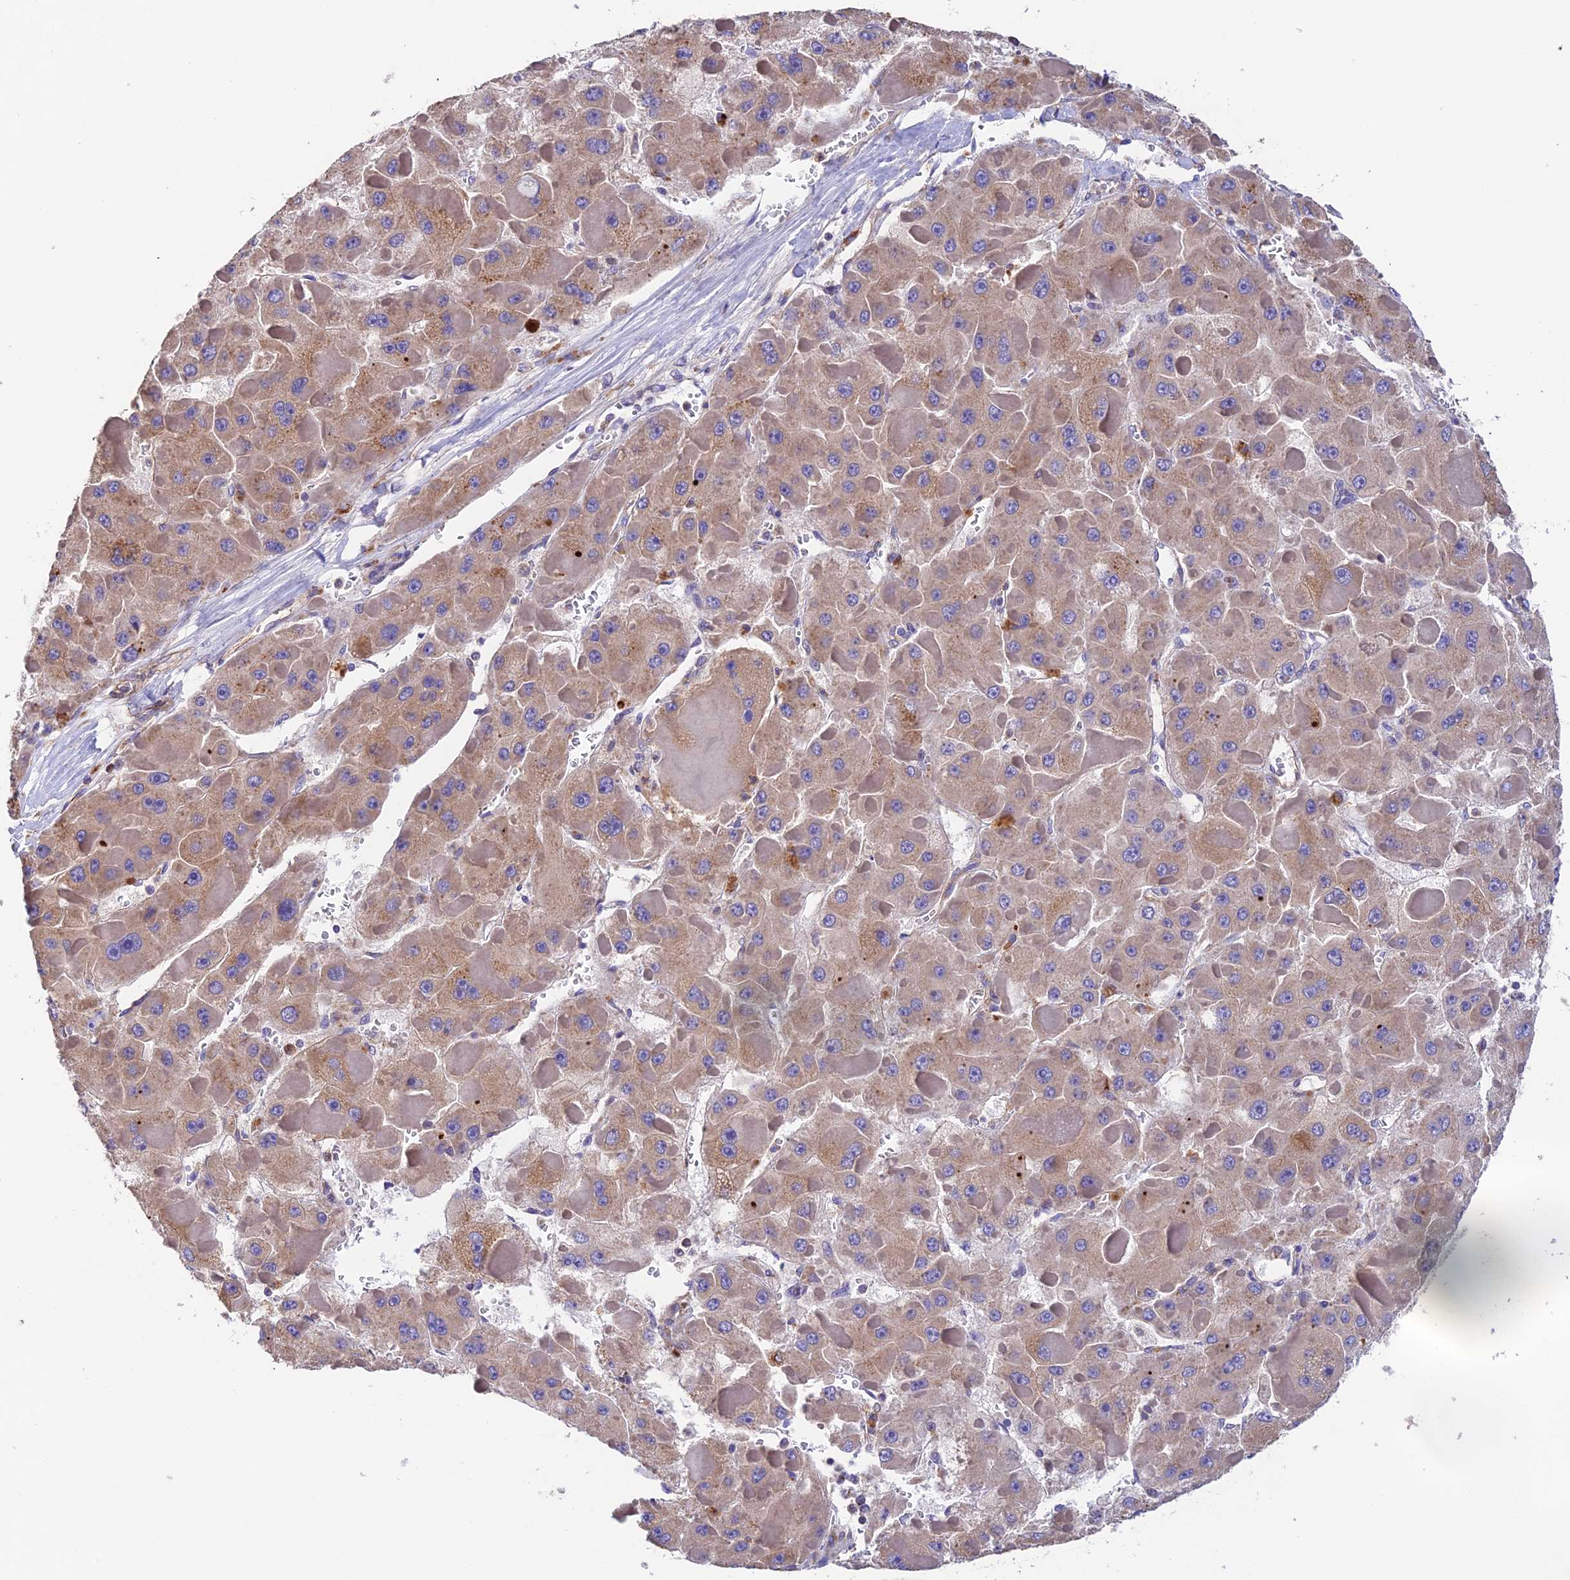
{"staining": {"intensity": "moderate", "quantity": ">75%", "location": "cytoplasmic/membranous"}, "tissue": "liver cancer", "cell_type": "Tumor cells", "image_type": "cancer", "snomed": [{"axis": "morphology", "description": "Carcinoma, Hepatocellular, NOS"}, {"axis": "topography", "description": "Liver"}], "caption": "The micrograph displays a brown stain indicating the presence of a protein in the cytoplasmic/membranous of tumor cells in liver hepatocellular carcinoma.", "gene": "EMC3", "patient": {"sex": "female", "age": 73}}